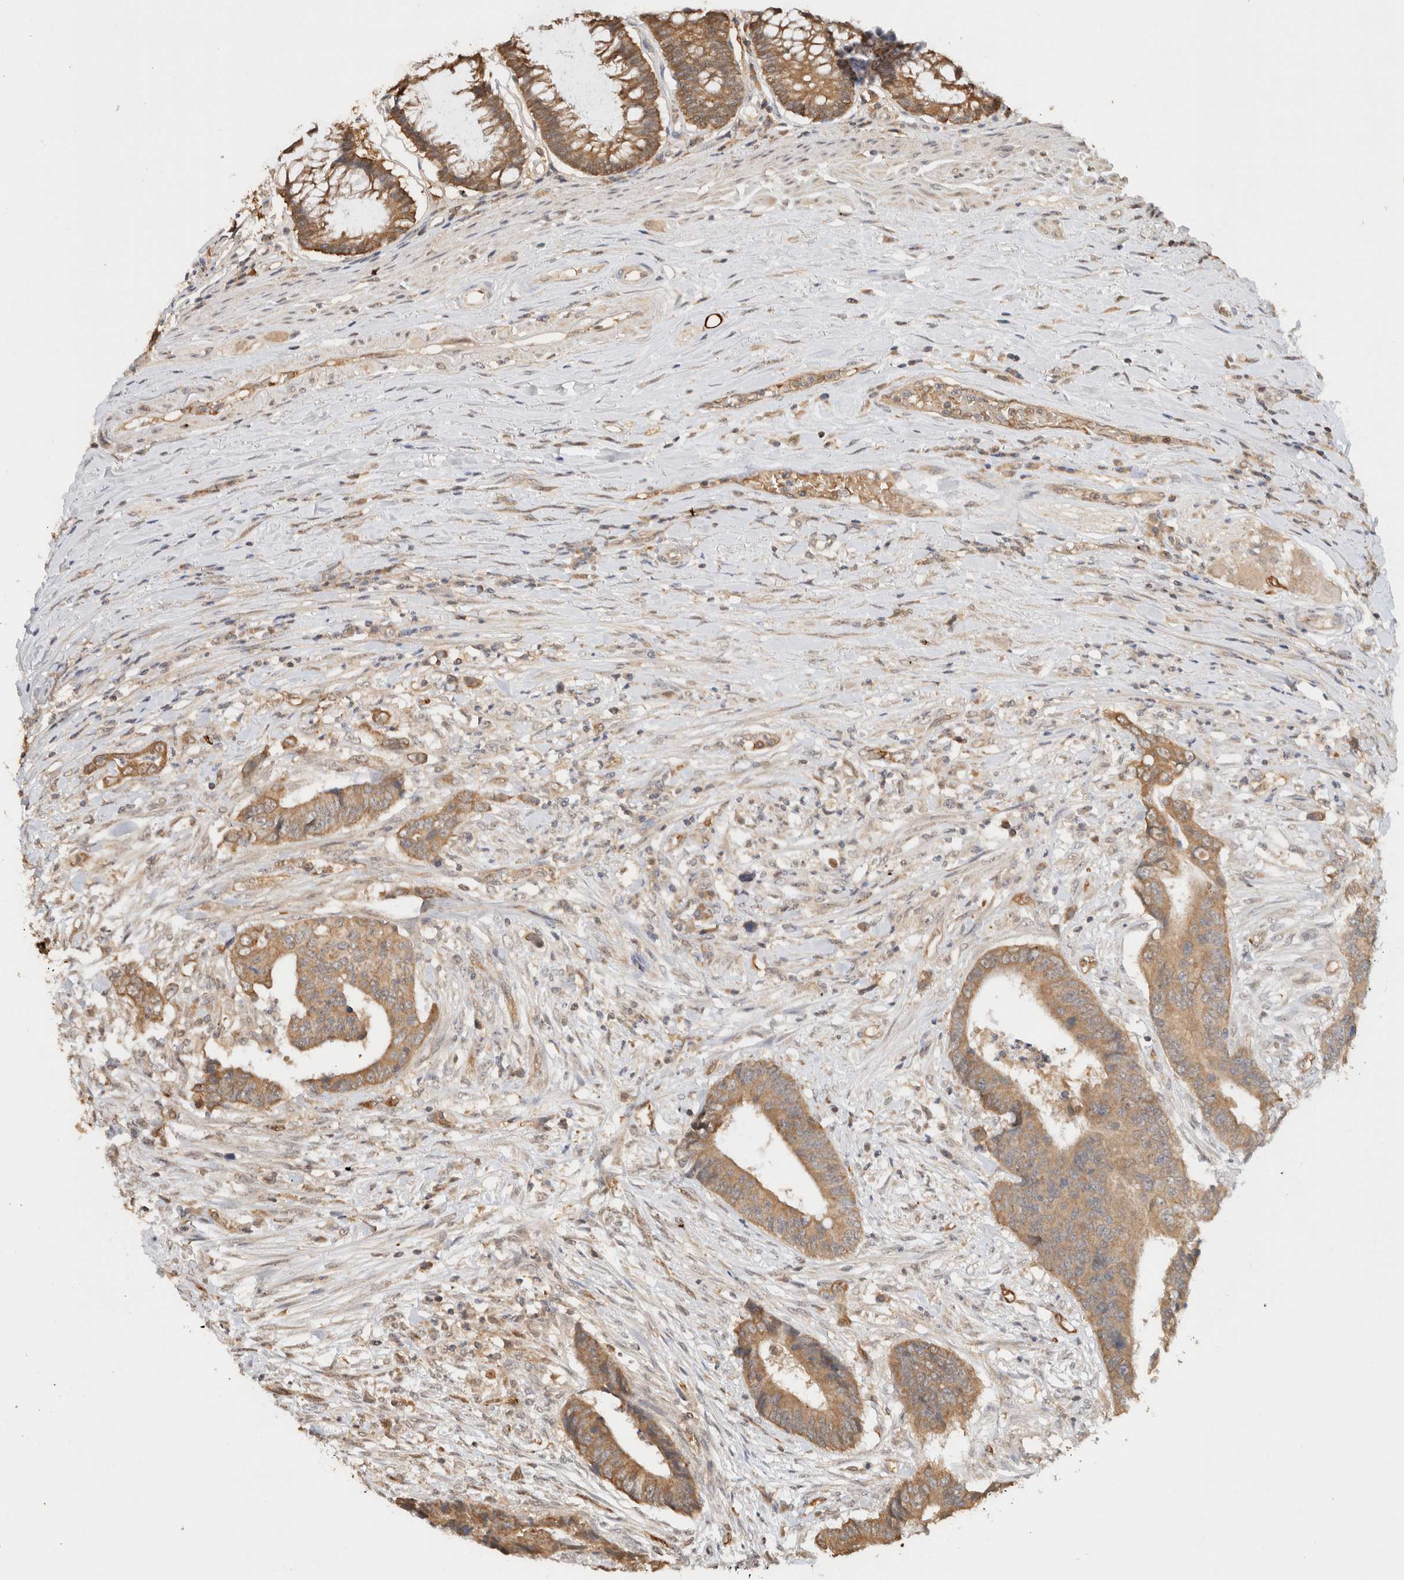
{"staining": {"intensity": "moderate", "quantity": ">75%", "location": "cytoplasmic/membranous"}, "tissue": "colorectal cancer", "cell_type": "Tumor cells", "image_type": "cancer", "snomed": [{"axis": "morphology", "description": "Adenocarcinoma, NOS"}, {"axis": "topography", "description": "Rectum"}], "caption": "This photomicrograph shows immunohistochemistry (IHC) staining of colorectal cancer, with medium moderate cytoplasmic/membranous positivity in about >75% of tumor cells.", "gene": "CA13", "patient": {"sex": "male", "age": 84}}